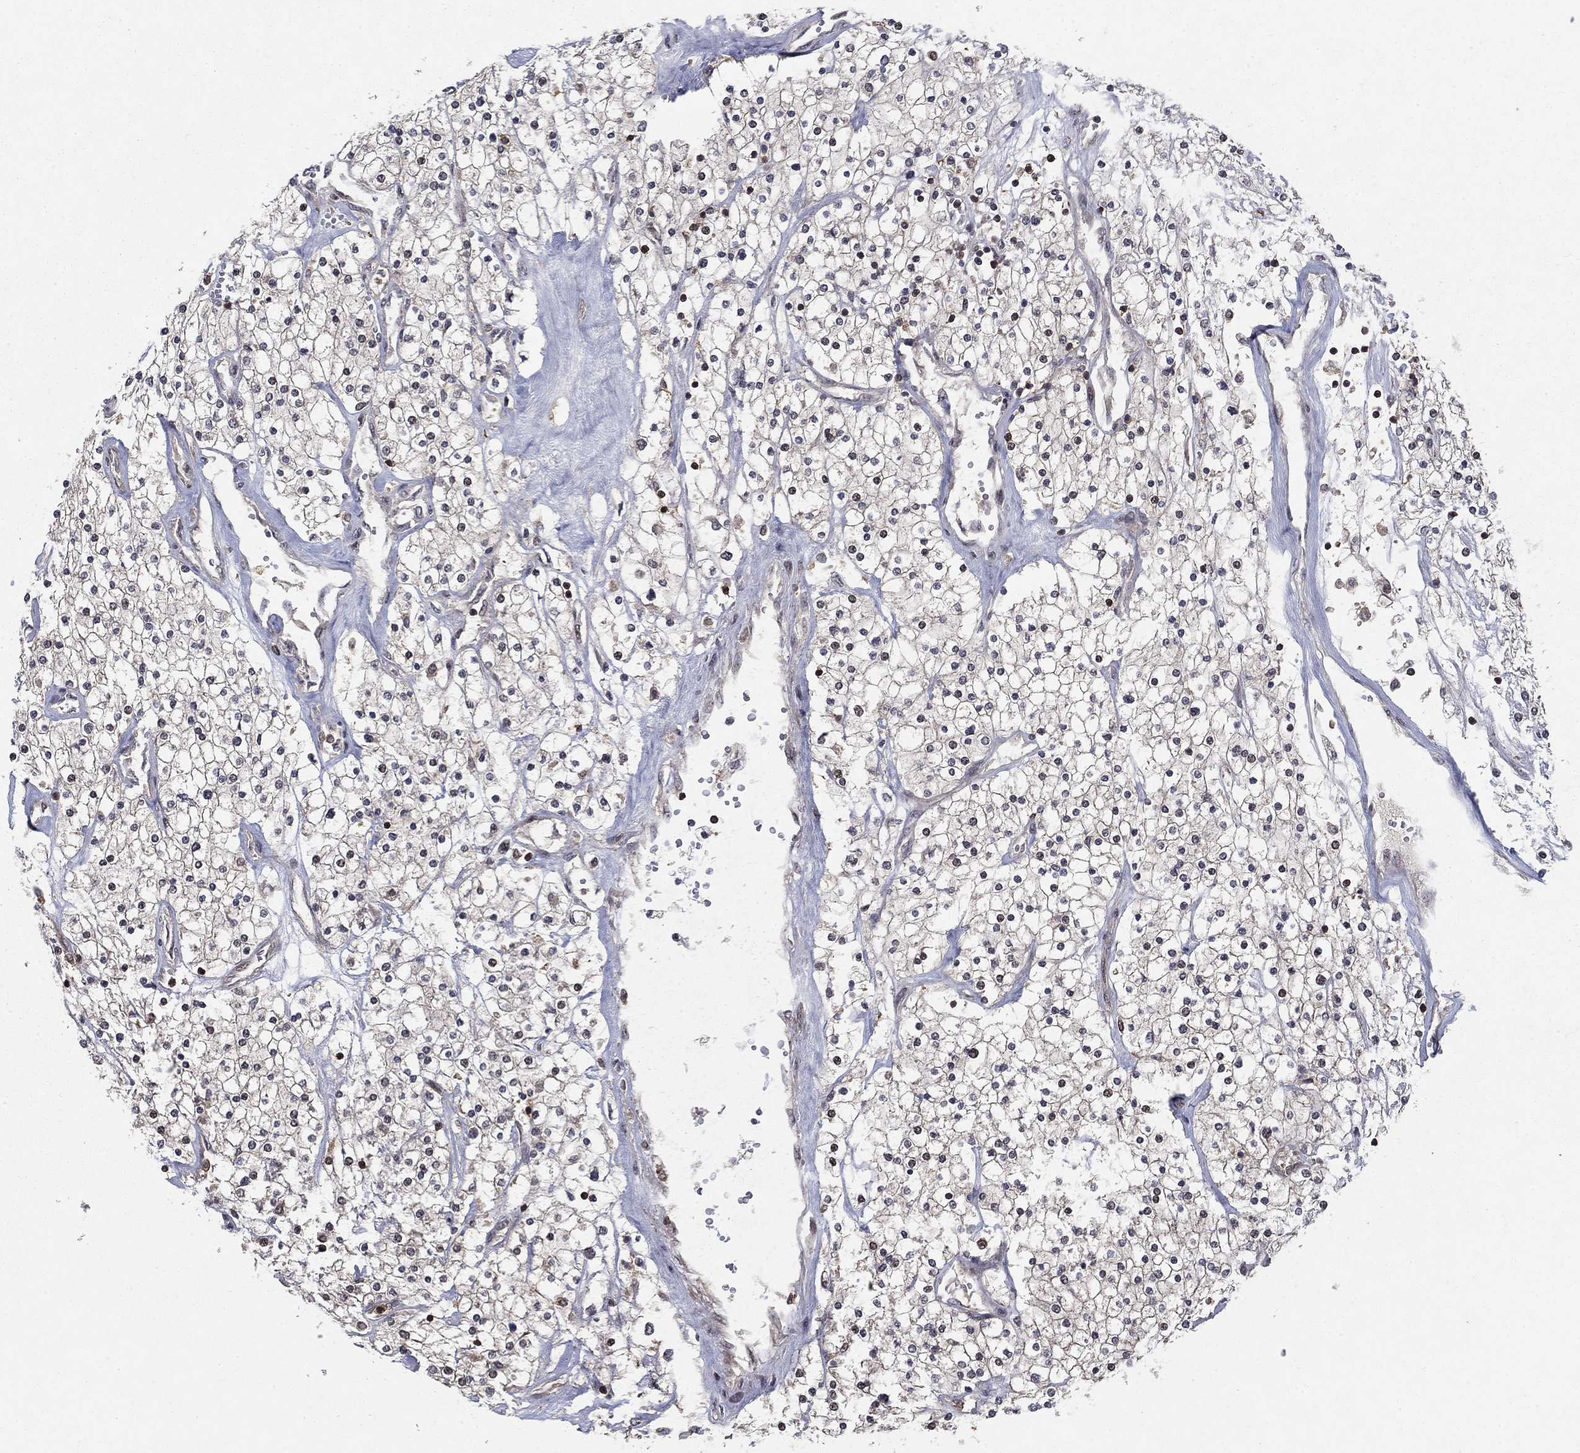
{"staining": {"intensity": "strong", "quantity": "<25%", "location": "nuclear"}, "tissue": "renal cancer", "cell_type": "Tumor cells", "image_type": "cancer", "snomed": [{"axis": "morphology", "description": "Adenocarcinoma, NOS"}, {"axis": "topography", "description": "Kidney"}], "caption": "DAB (3,3'-diaminobenzidine) immunohistochemical staining of human renal cancer demonstrates strong nuclear protein expression in about <25% of tumor cells.", "gene": "CCDC66", "patient": {"sex": "male", "age": 80}}